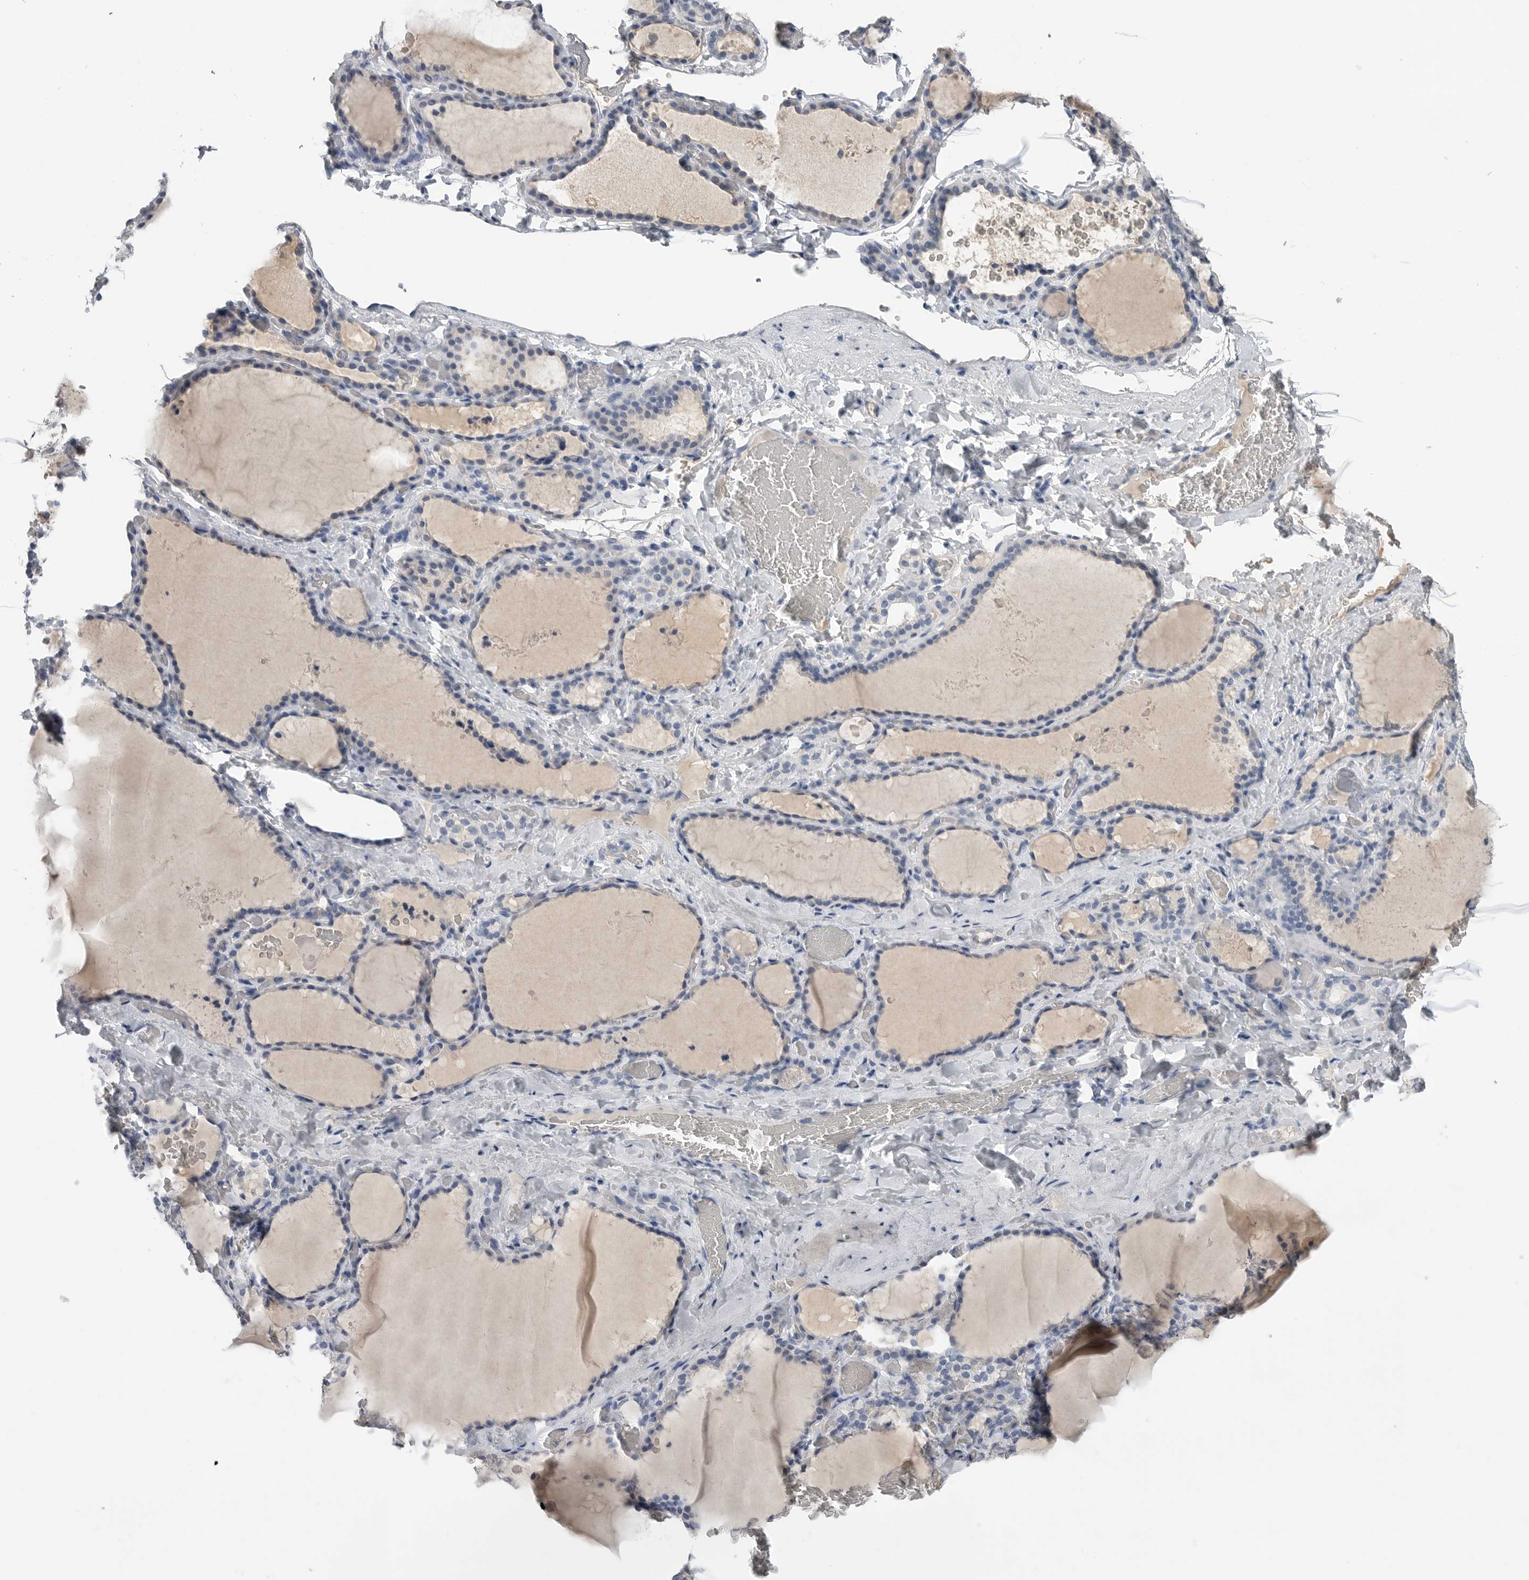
{"staining": {"intensity": "negative", "quantity": "none", "location": "none"}, "tissue": "thyroid gland", "cell_type": "Glandular cells", "image_type": "normal", "snomed": [{"axis": "morphology", "description": "Normal tissue, NOS"}, {"axis": "topography", "description": "Thyroid gland"}], "caption": "Protein analysis of benign thyroid gland shows no significant positivity in glandular cells. (Stains: DAB IHC with hematoxylin counter stain, Microscopy: brightfield microscopy at high magnification).", "gene": "FABP6", "patient": {"sex": "female", "age": 22}}